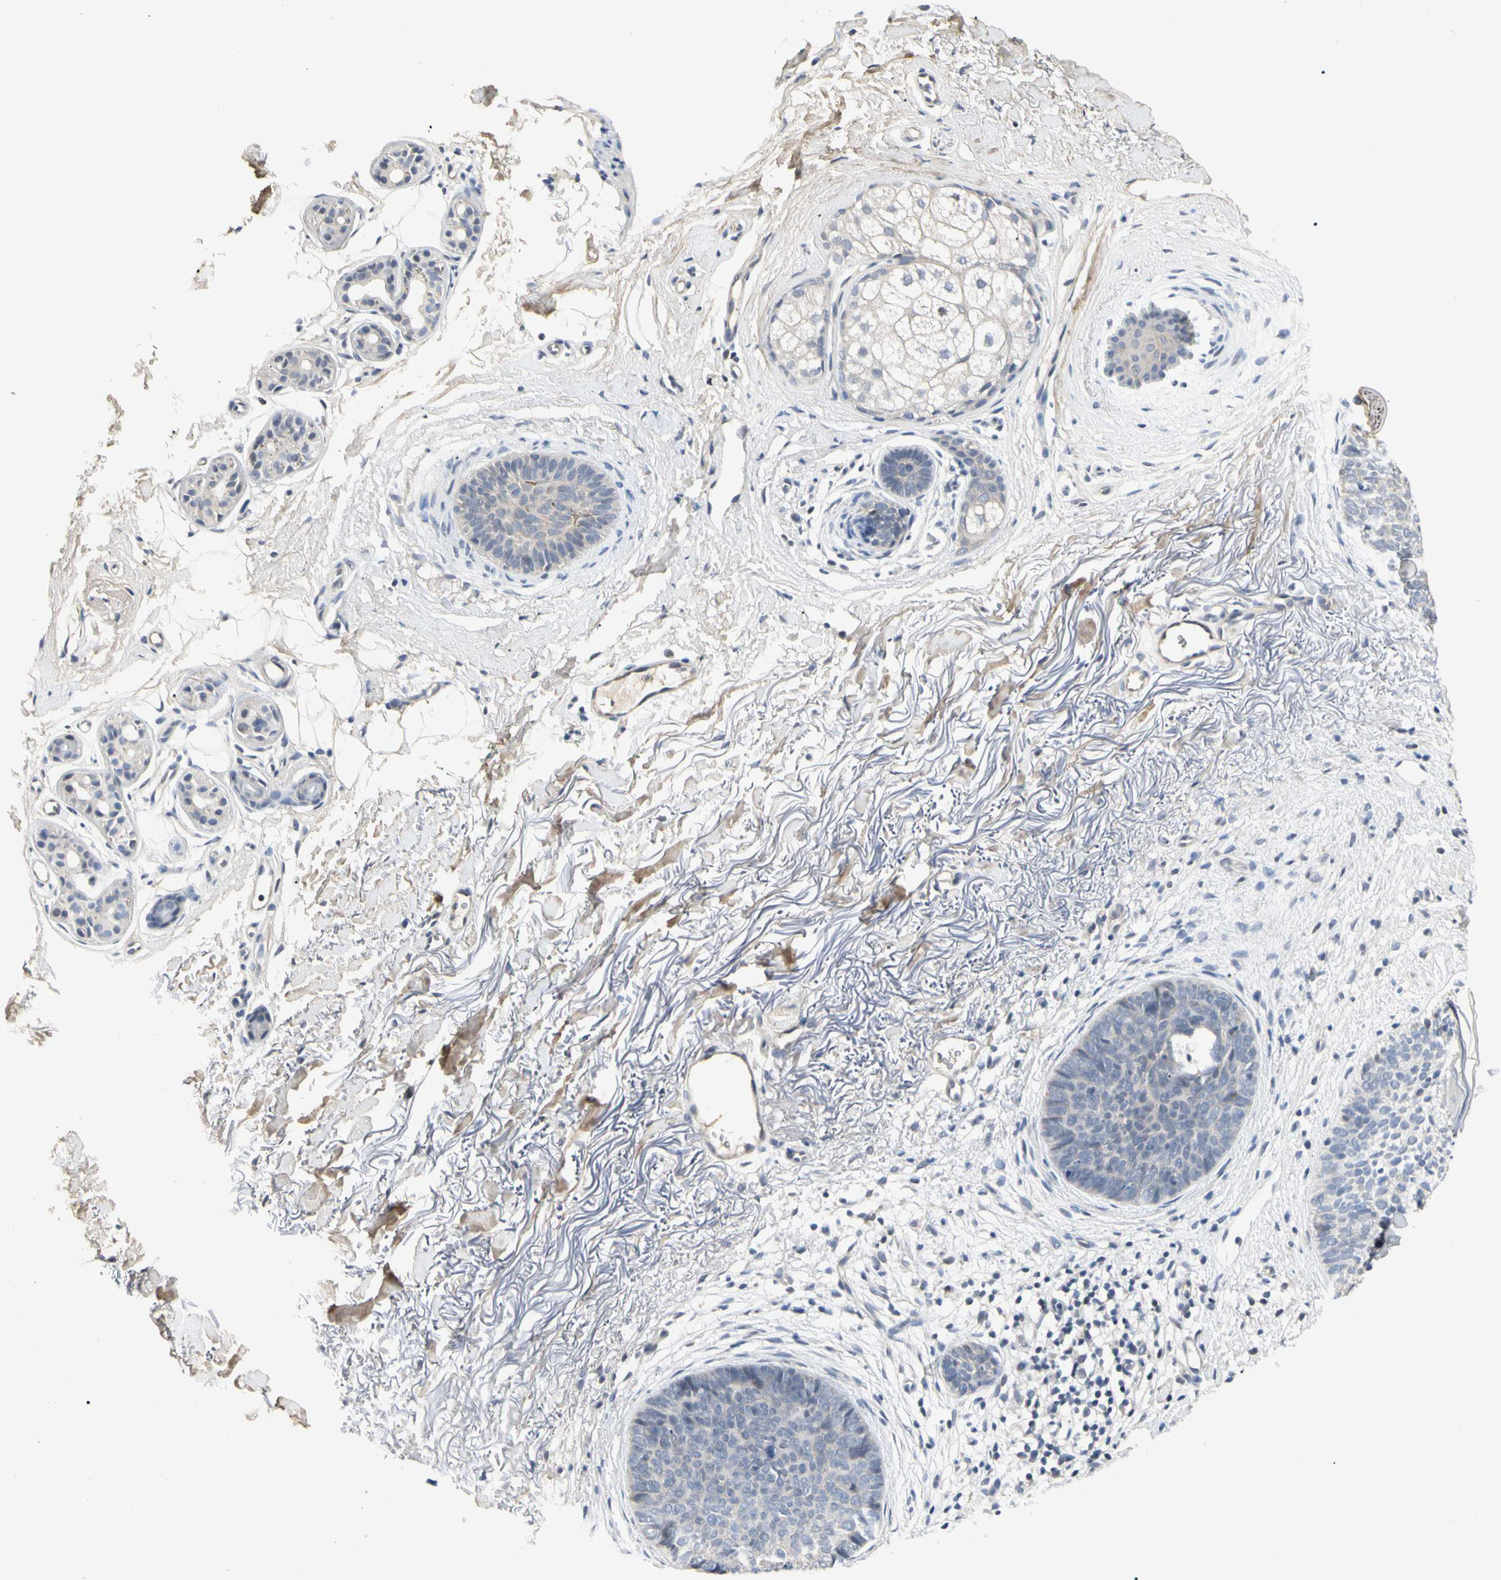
{"staining": {"intensity": "negative", "quantity": "none", "location": "none"}, "tissue": "skin cancer", "cell_type": "Tumor cells", "image_type": "cancer", "snomed": [{"axis": "morphology", "description": "Basal cell carcinoma"}, {"axis": "topography", "description": "Skin"}], "caption": "A high-resolution micrograph shows IHC staining of skin cancer, which demonstrates no significant staining in tumor cells.", "gene": "GREM1", "patient": {"sex": "female", "age": 70}}